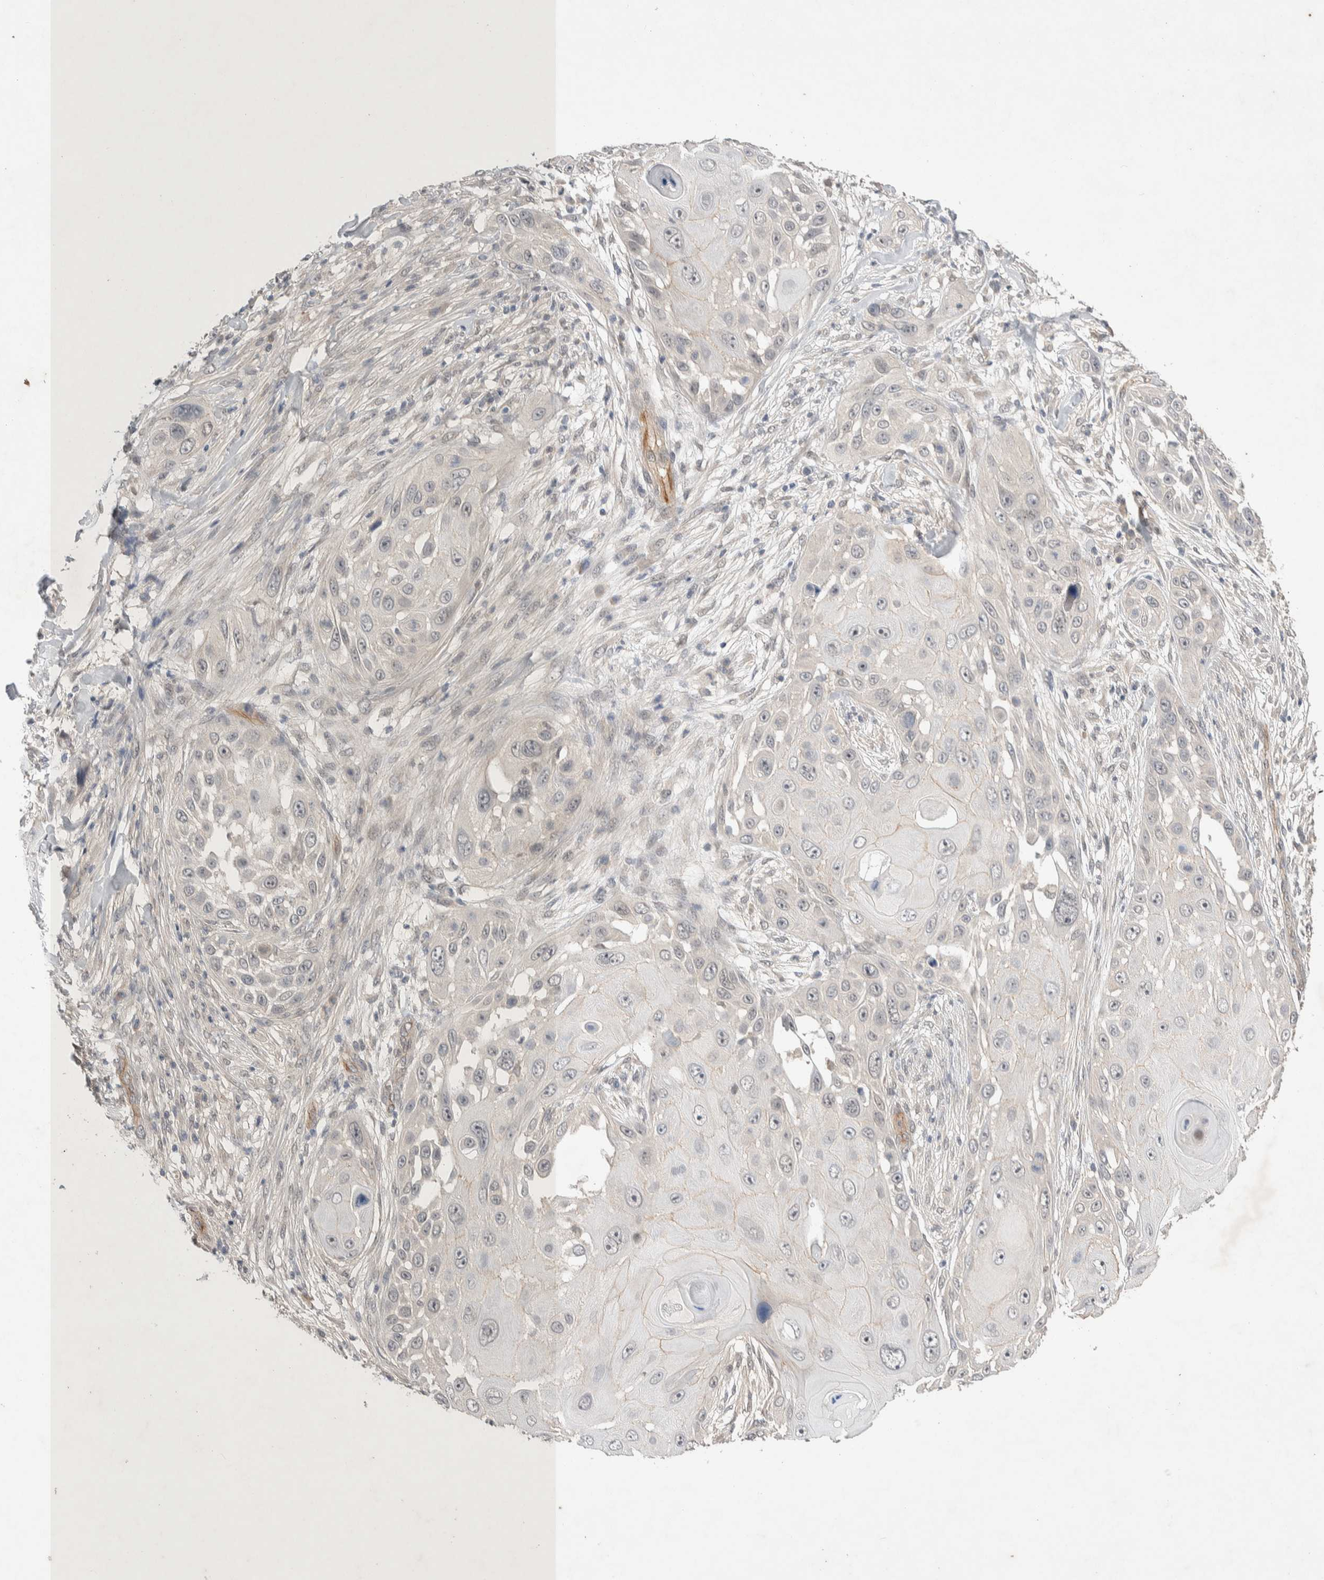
{"staining": {"intensity": "negative", "quantity": "none", "location": "none"}, "tissue": "skin cancer", "cell_type": "Tumor cells", "image_type": "cancer", "snomed": [{"axis": "morphology", "description": "Squamous cell carcinoma, NOS"}, {"axis": "topography", "description": "Skin"}], "caption": "An image of skin cancer (squamous cell carcinoma) stained for a protein displays no brown staining in tumor cells. (Stains: DAB immunohistochemistry (IHC) with hematoxylin counter stain, Microscopy: brightfield microscopy at high magnification).", "gene": "ZNF704", "patient": {"sex": "female", "age": 44}}